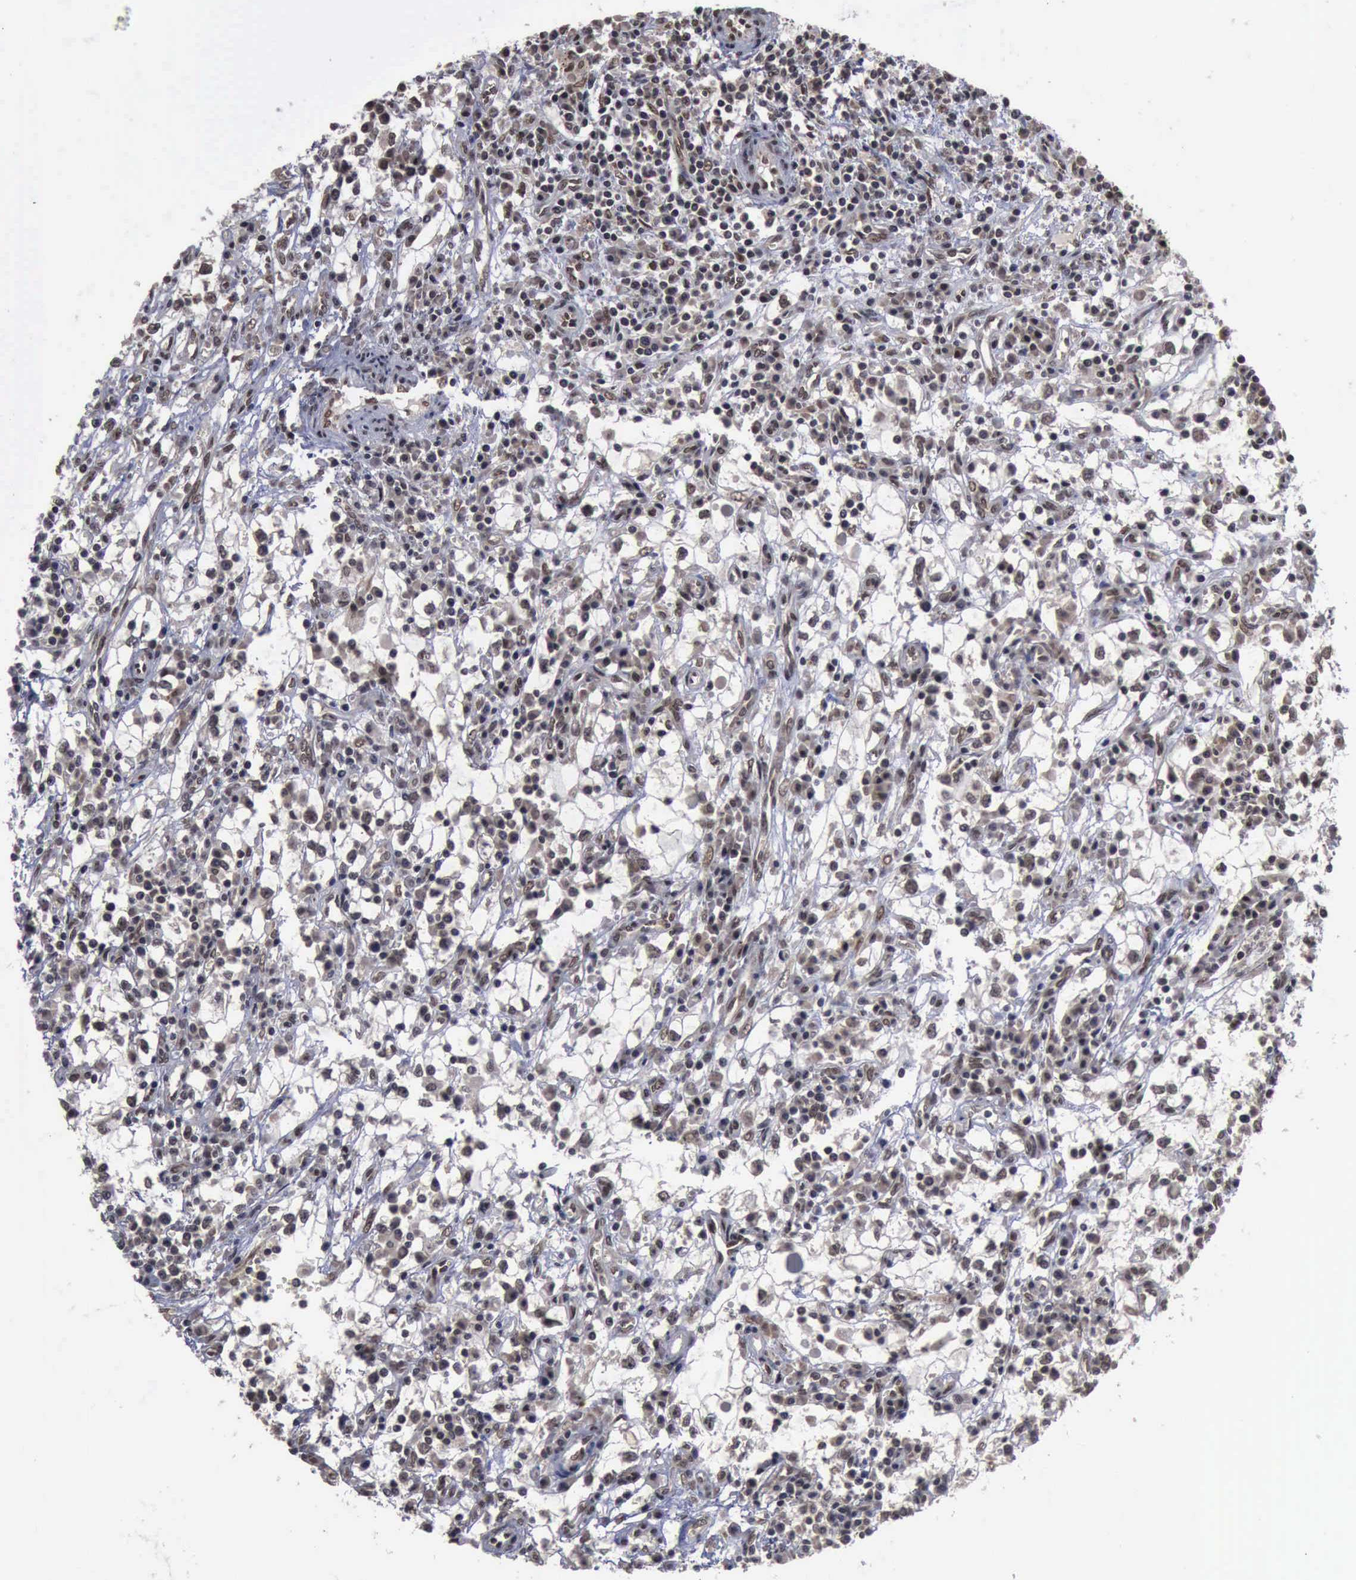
{"staining": {"intensity": "weak", "quantity": "25%-75%", "location": "nuclear"}, "tissue": "renal cancer", "cell_type": "Tumor cells", "image_type": "cancer", "snomed": [{"axis": "morphology", "description": "Adenocarcinoma, NOS"}, {"axis": "topography", "description": "Kidney"}], "caption": "Weak nuclear positivity for a protein is identified in about 25%-75% of tumor cells of renal adenocarcinoma using immunohistochemistry (IHC).", "gene": "RTCB", "patient": {"sex": "male", "age": 82}}